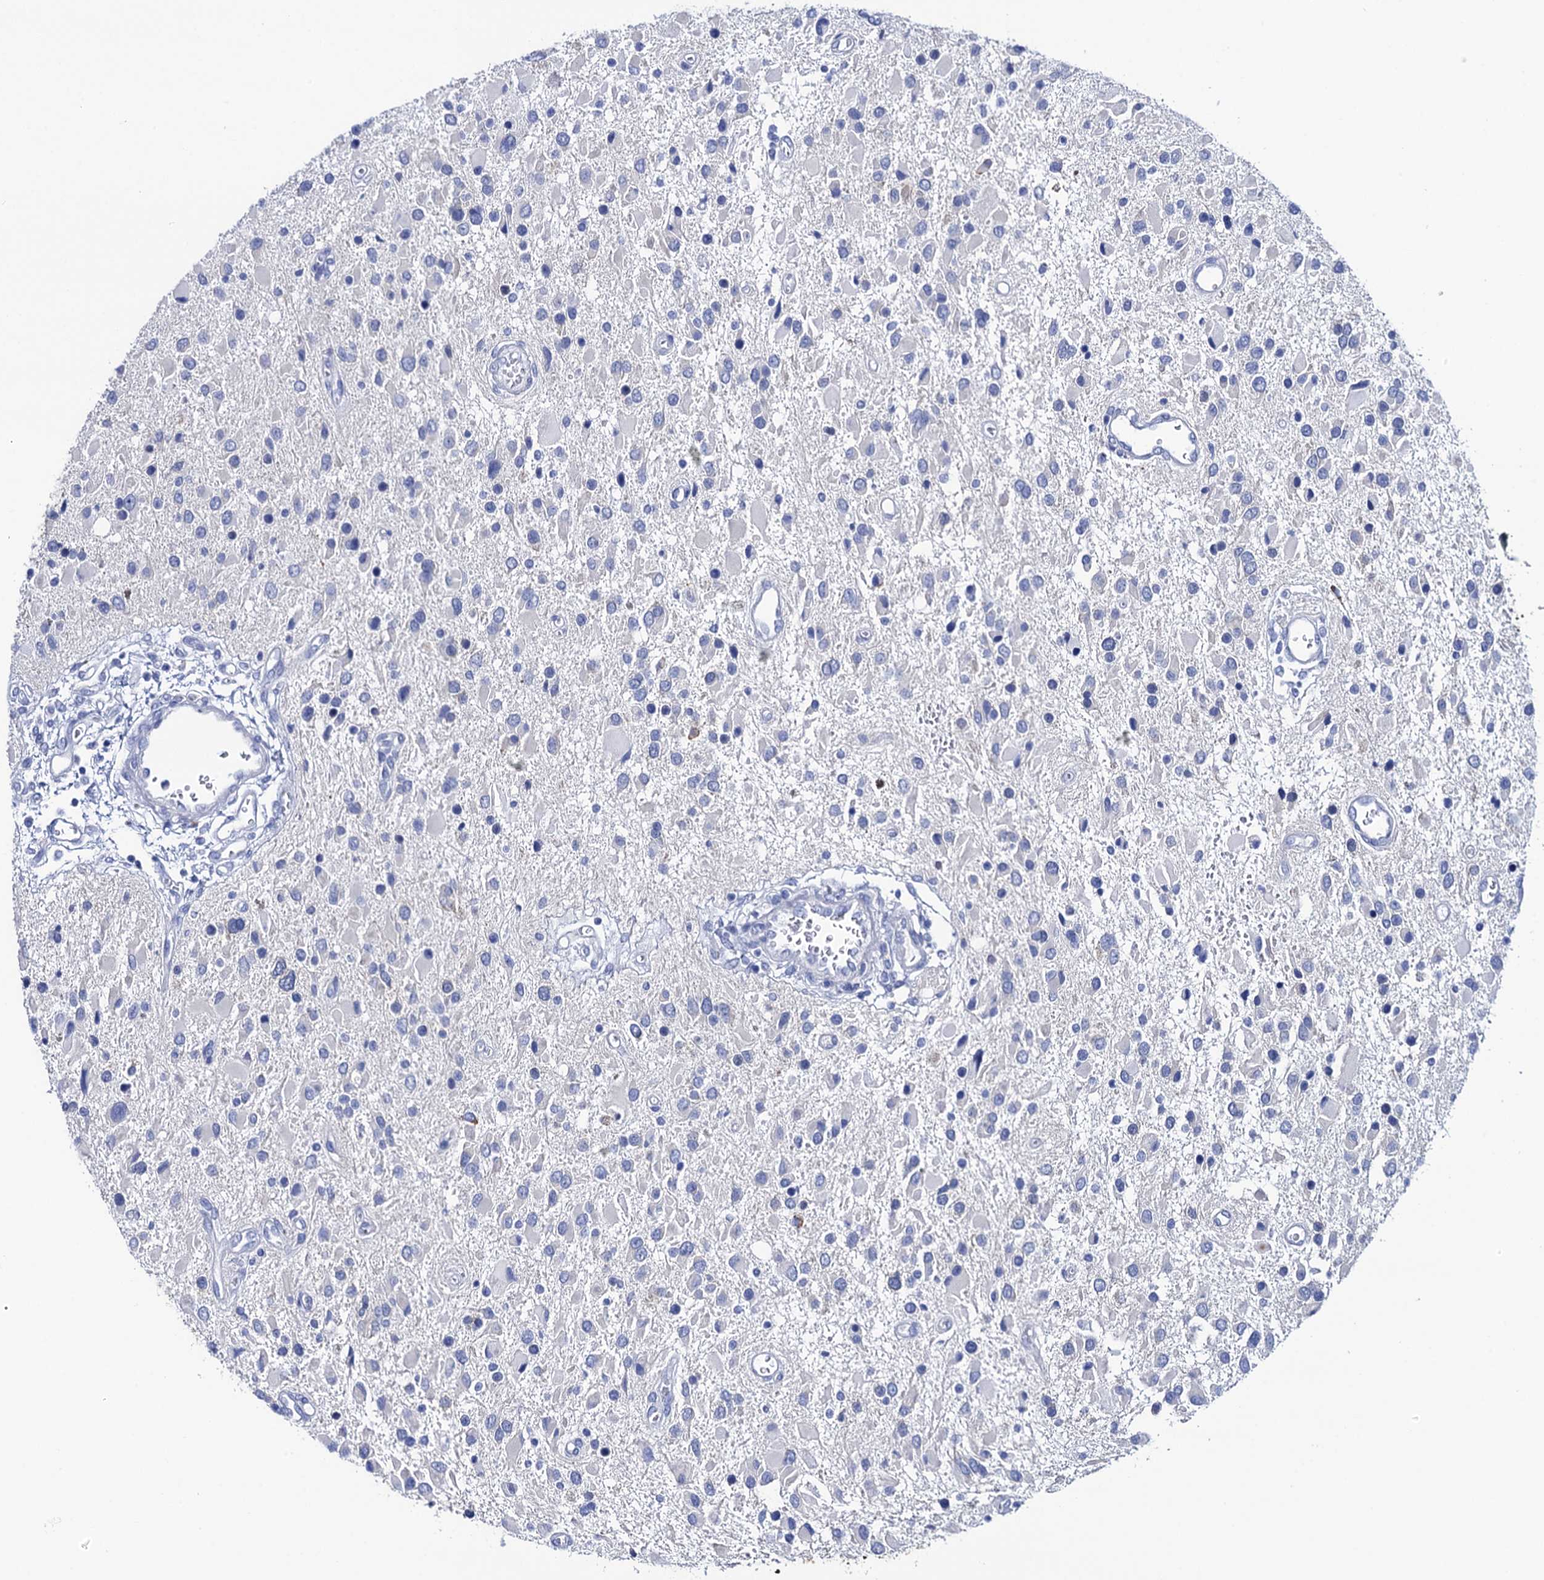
{"staining": {"intensity": "negative", "quantity": "none", "location": "none"}, "tissue": "glioma", "cell_type": "Tumor cells", "image_type": "cancer", "snomed": [{"axis": "morphology", "description": "Glioma, malignant, High grade"}, {"axis": "topography", "description": "Brain"}], "caption": "This image is of high-grade glioma (malignant) stained with immunohistochemistry to label a protein in brown with the nuclei are counter-stained blue. There is no positivity in tumor cells.", "gene": "RAB3IP", "patient": {"sex": "male", "age": 53}}